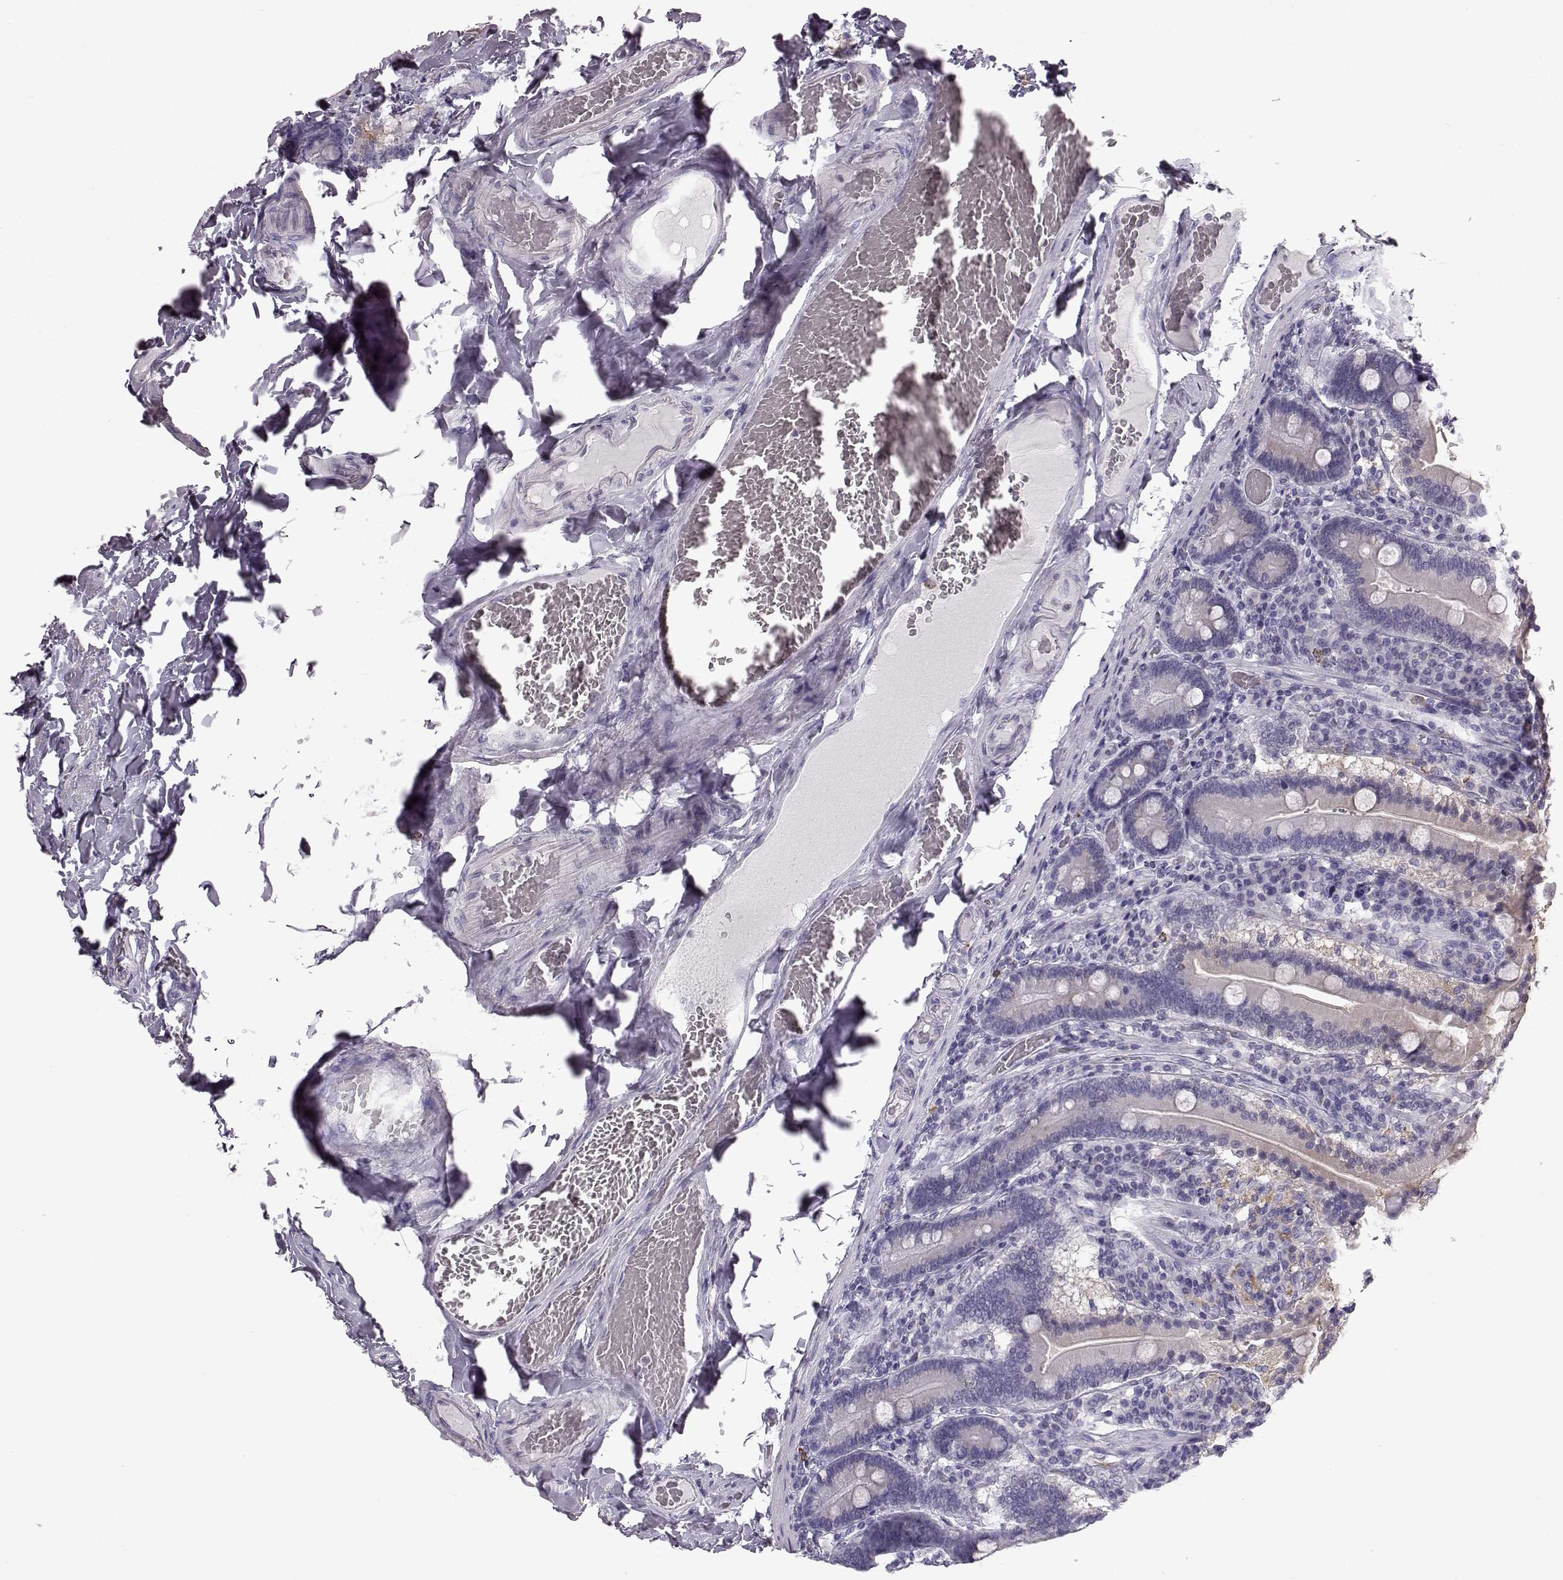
{"staining": {"intensity": "weak", "quantity": "<25%", "location": "cytoplasmic/membranous"}, "tissue": "duodenum", "cell_type": "Glandular cells", "image_type": "normal", "snomed": [{"axis": "morphology", "description": "Normal tissue, NOS"}, {"axis": "topography", "description": "Duodenum"}], "caption": "Duodenum was stained to show a protein in brown. There is no significant expression in glandular cells.", "gene": "ELOVL5", "patient": {"sex": "female", "age": 62}}